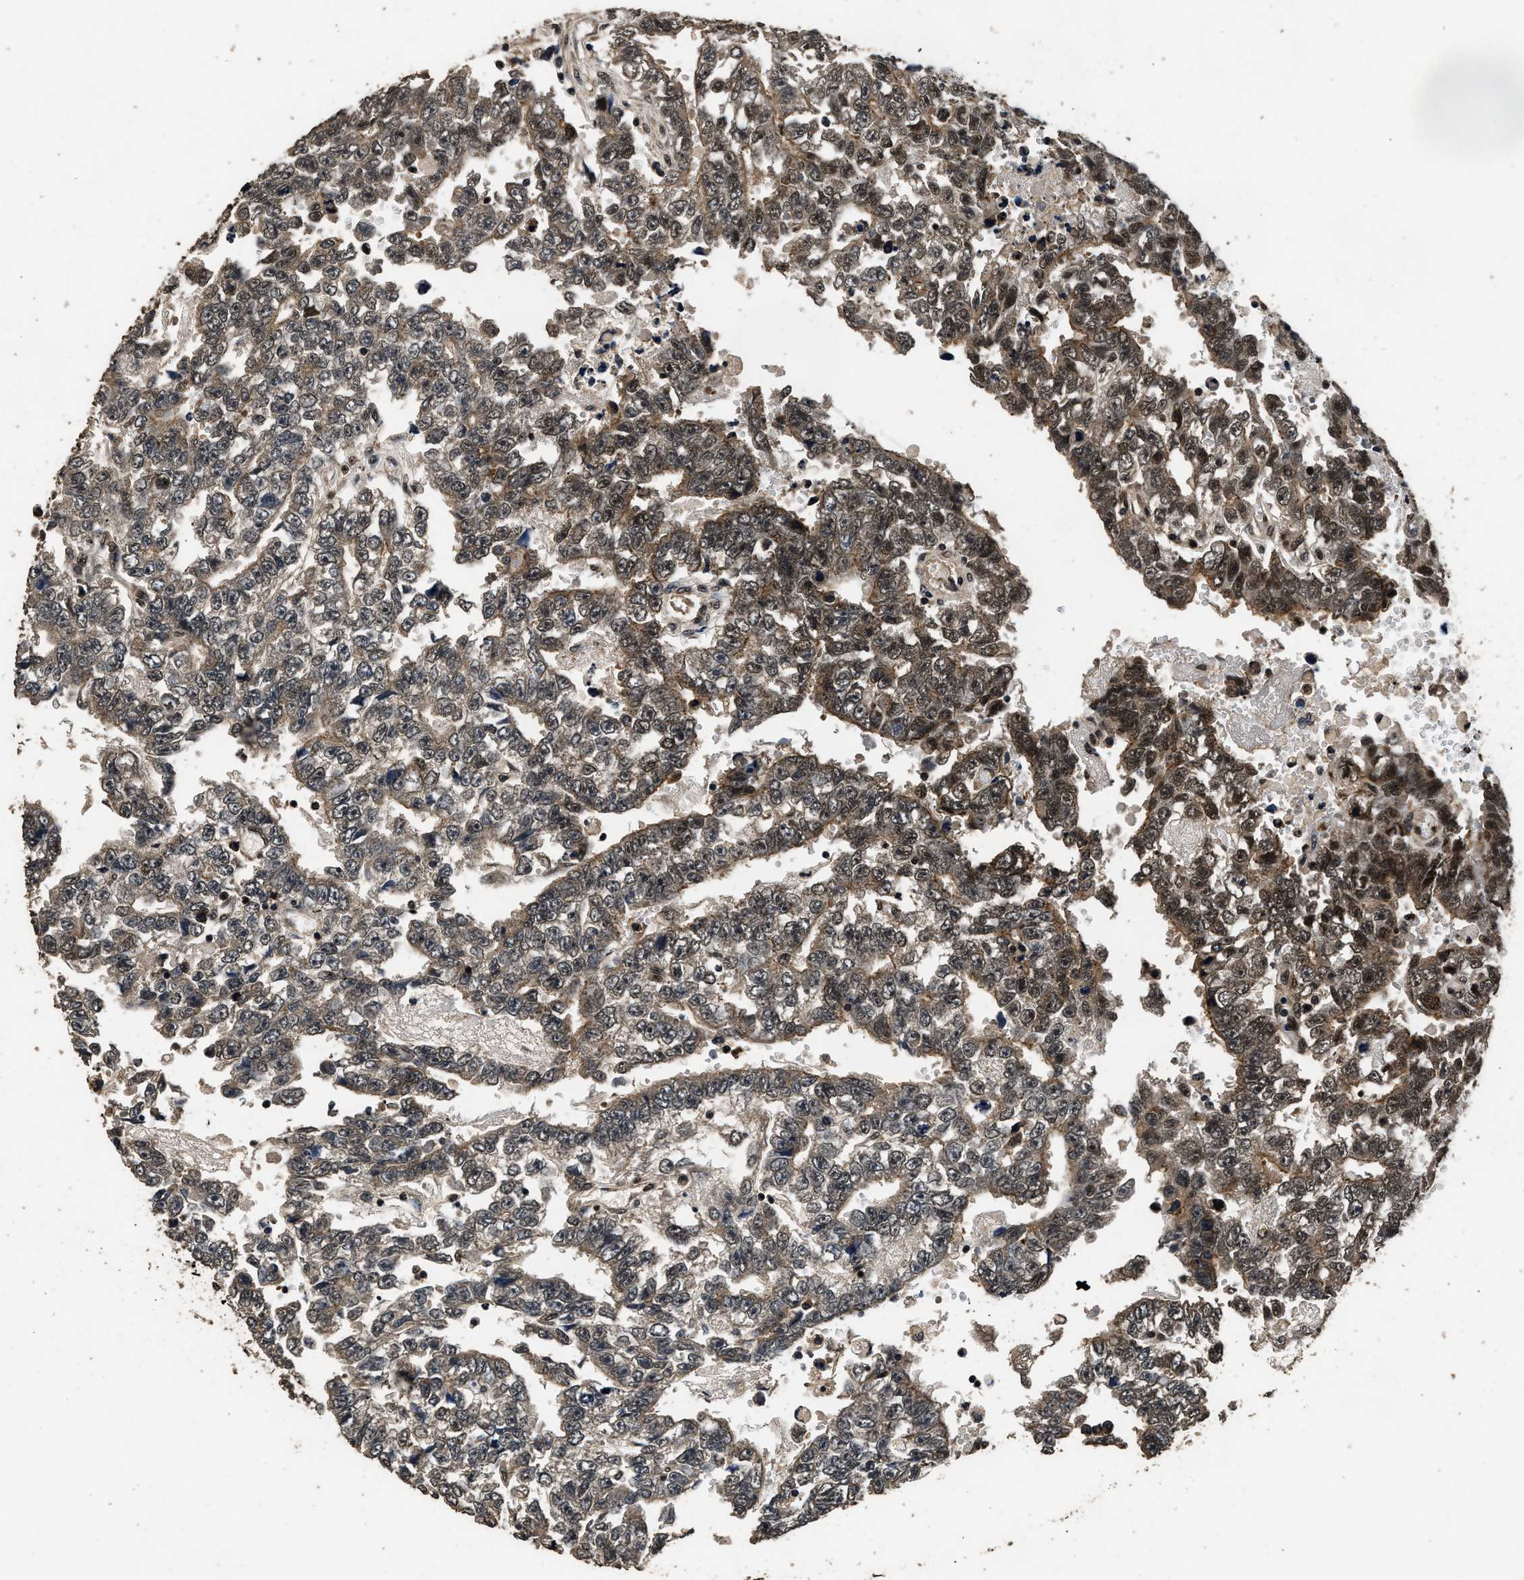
{"staining": {"intensity": "moderate", "quantity": ">75%", "location": "cytoplasmic/membranous,nuclear"}, "tissue": "testis cancer", "cell_type": "Tumor cells", "image_type": "cancer", "snomed": [{"axis": "morphology", "description": "Carcinoma, Embryonal, NOS"}, {"axis": "topography", "description": "Testis"}], "caption": "Brown immunohistochemical staining in testis cancer (embryonal carcinoma) shows moderate cytoplasmic/membranous and nuclear expression in approximately >75% of tumor cells.", "gene": "CSTF1", "patient": {"sex": "male", "age": 25}}